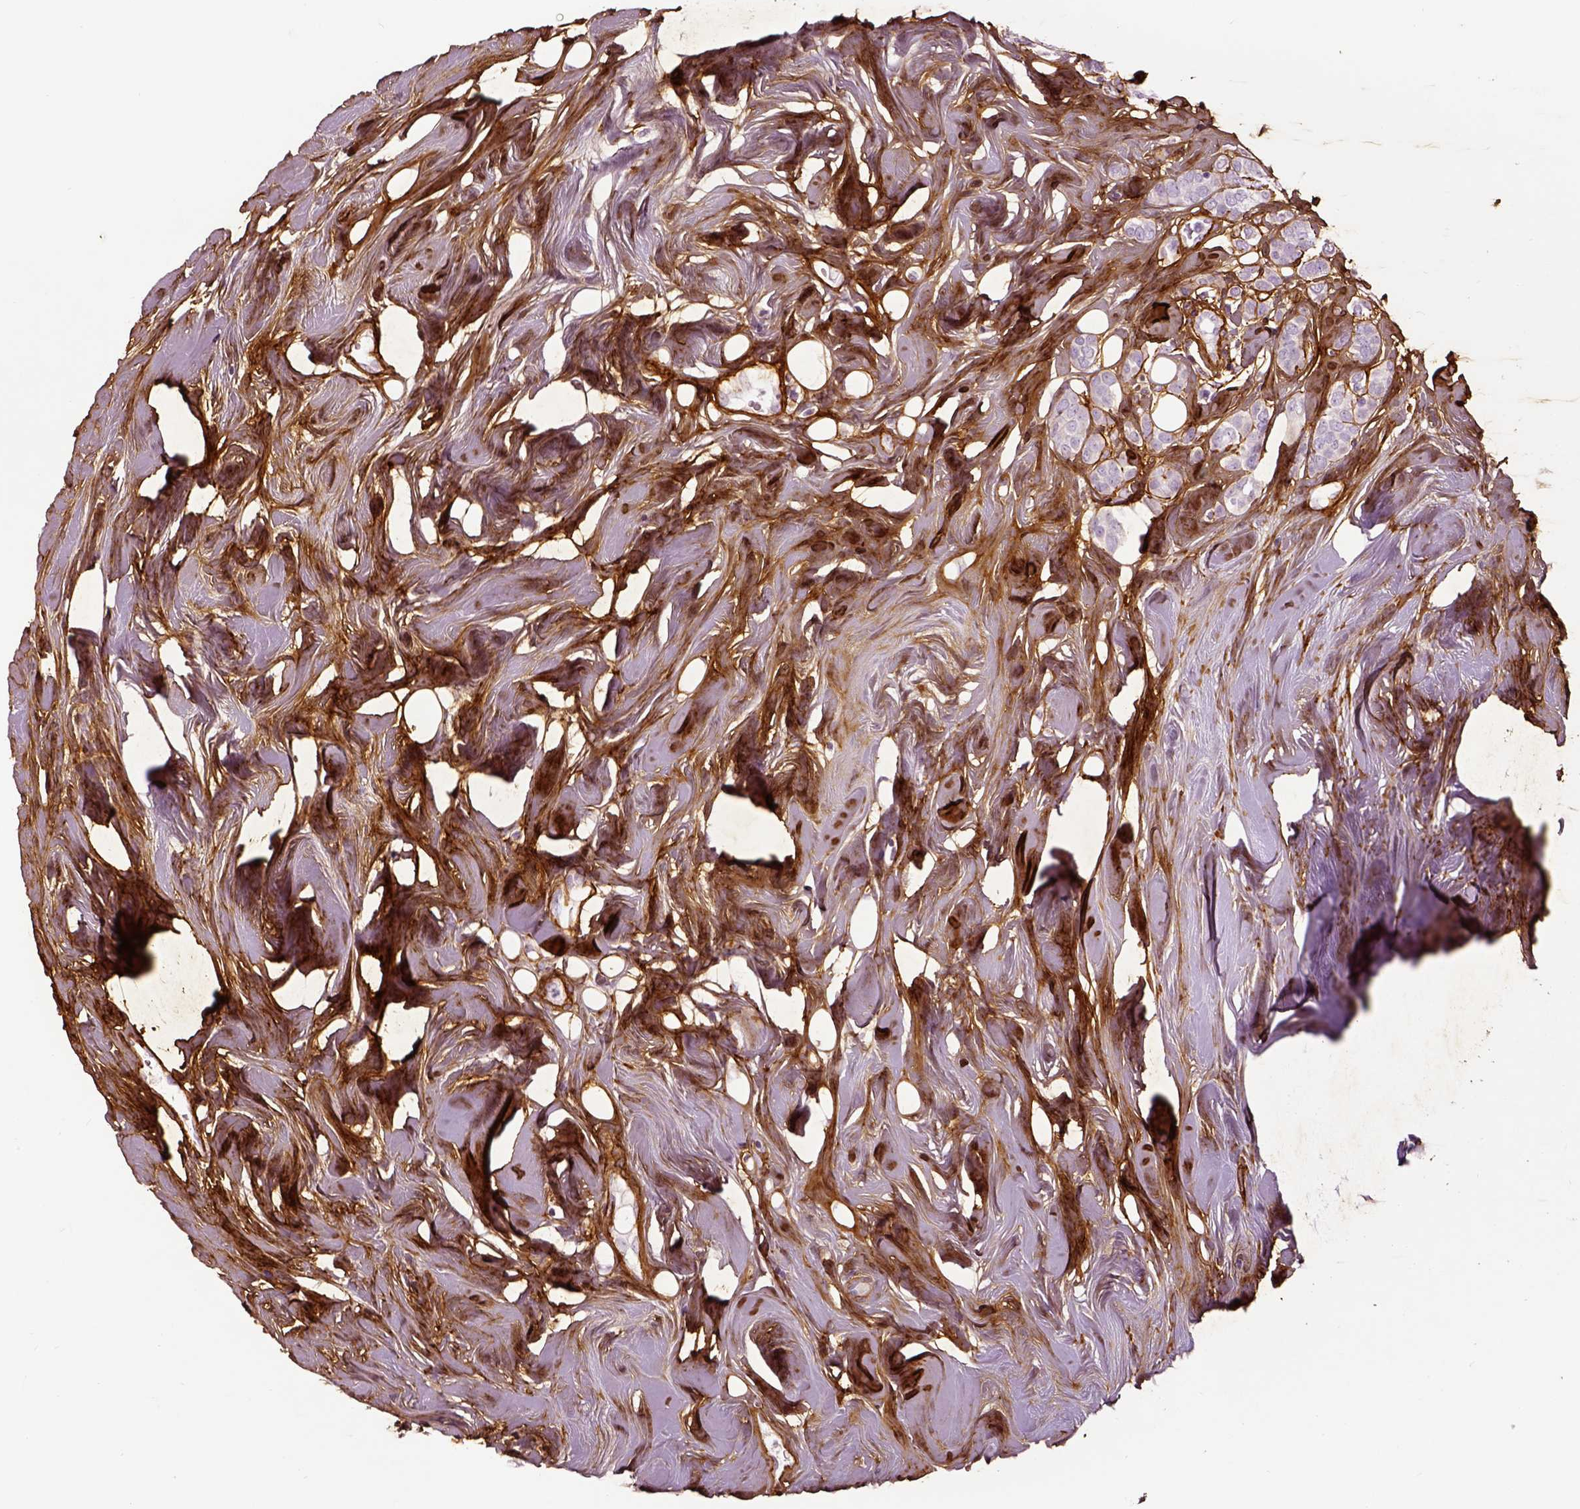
{"staining": {"intensity": "negative", "quantity": "none", "location": "none"}, "tissue": "breast cancer", "cell_type": "Tumor cells", "image_type": "cancer", "snomed": [{"axis": "morphology", "description": "Lobular carcinoma"}, {"axis": "topography", "description": "Breast"}], "caption": "There is no significant staining in tumor cells of breast cancer (lobular carcinoma).", "gene": "COL6A2", "patient": {"sex": "female", "age": 49}}